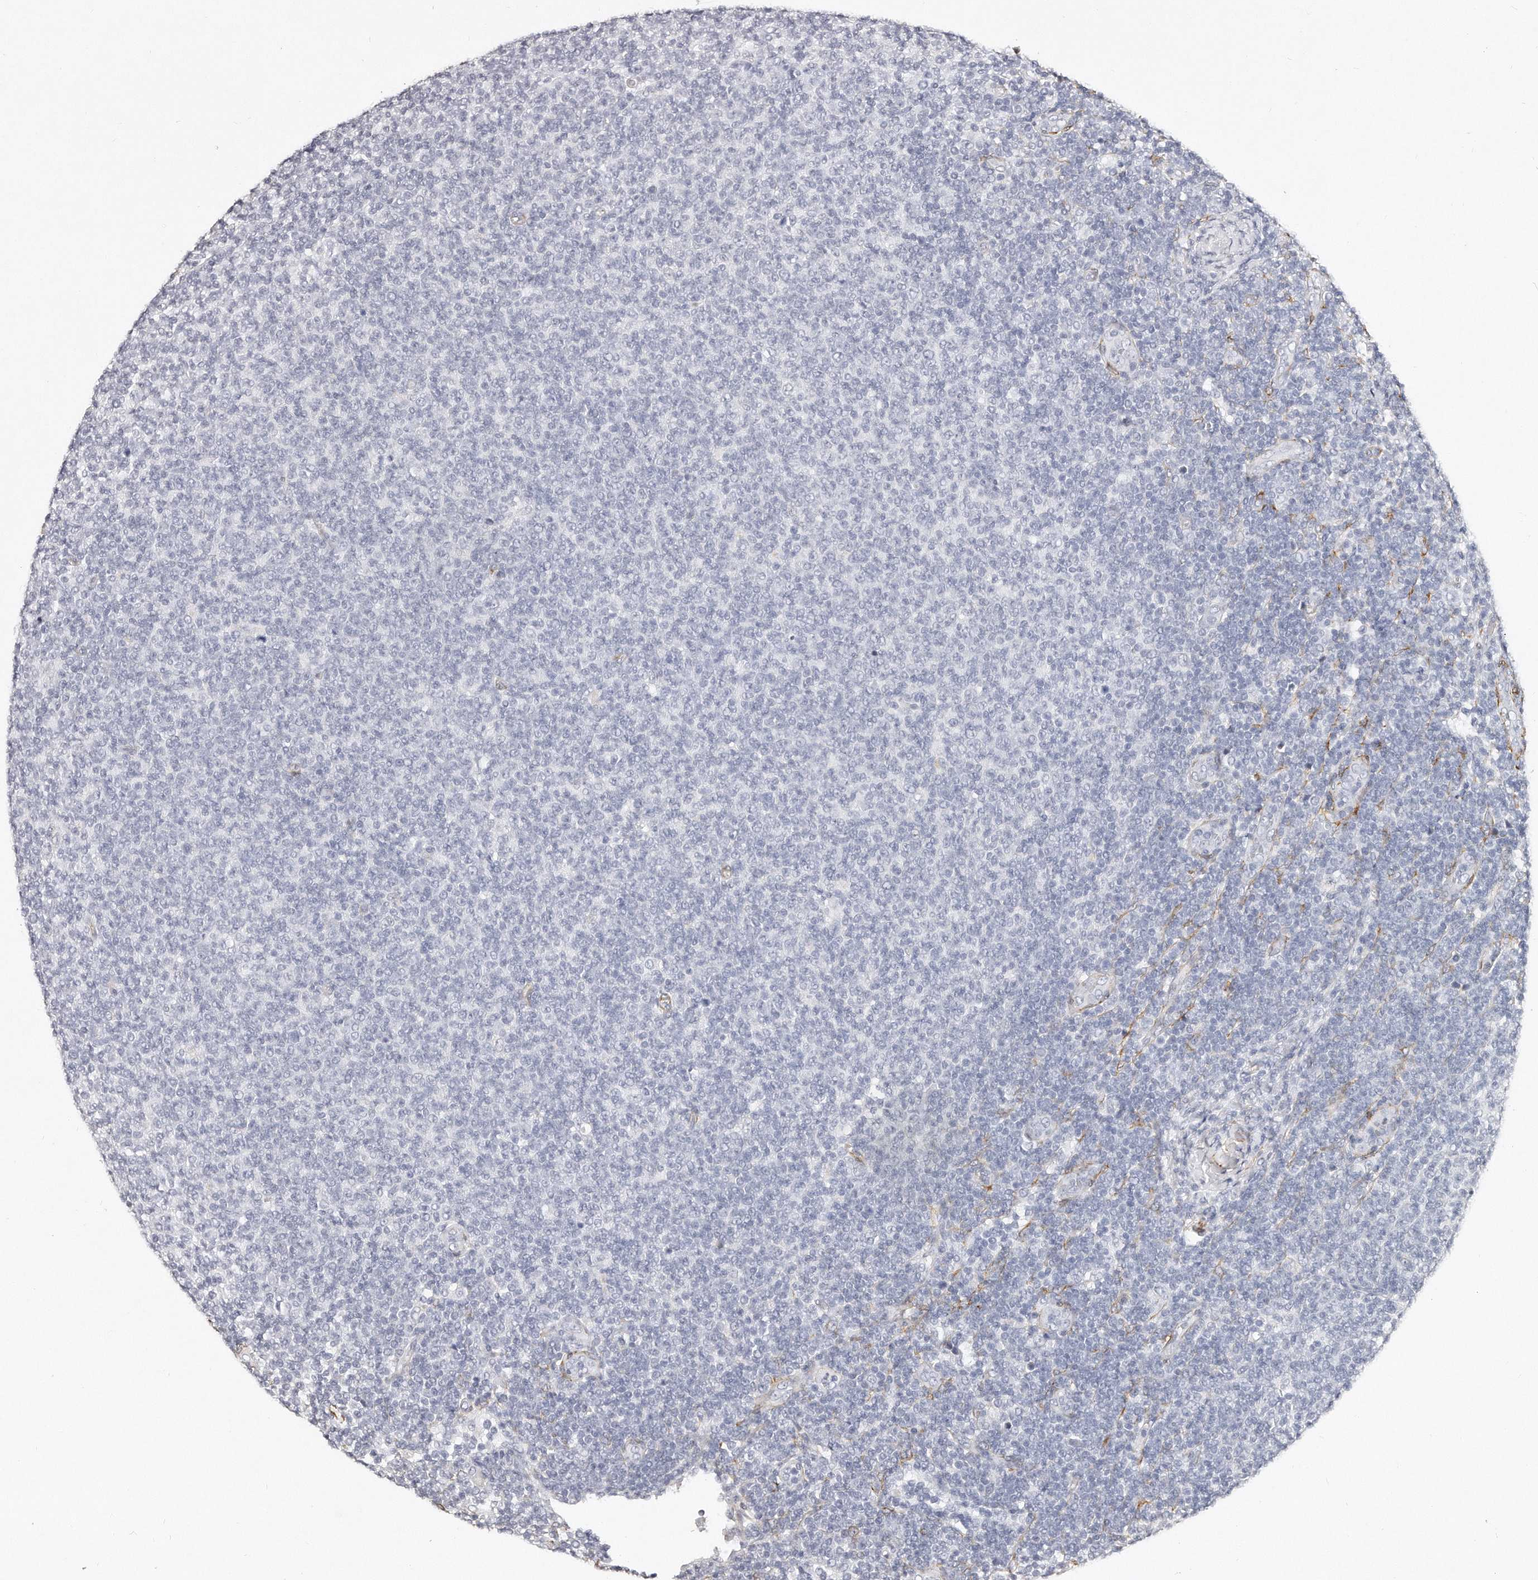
{"staining": {"intensity": "negative", "quantity": "none", "location": "none"}, "tissue": "lymphoma", "cell_type": "Tumor cells", "image_type": "cancer", "snomed": [{"axis": "morphology", "description": "Malignant lymphoma, non-Hodgkin's type, Low grade"}, {"axis": "topography", "description": "Lymph node"}], "caption": "Human low-grade malignant lymphoma, non-Hodgkin's type stained for a protein using immunohistochemistry (IHC) reveals no staining in tumor cells.", "gene": "LMOD1", "patient": {"sex": "male", "age": 66}}